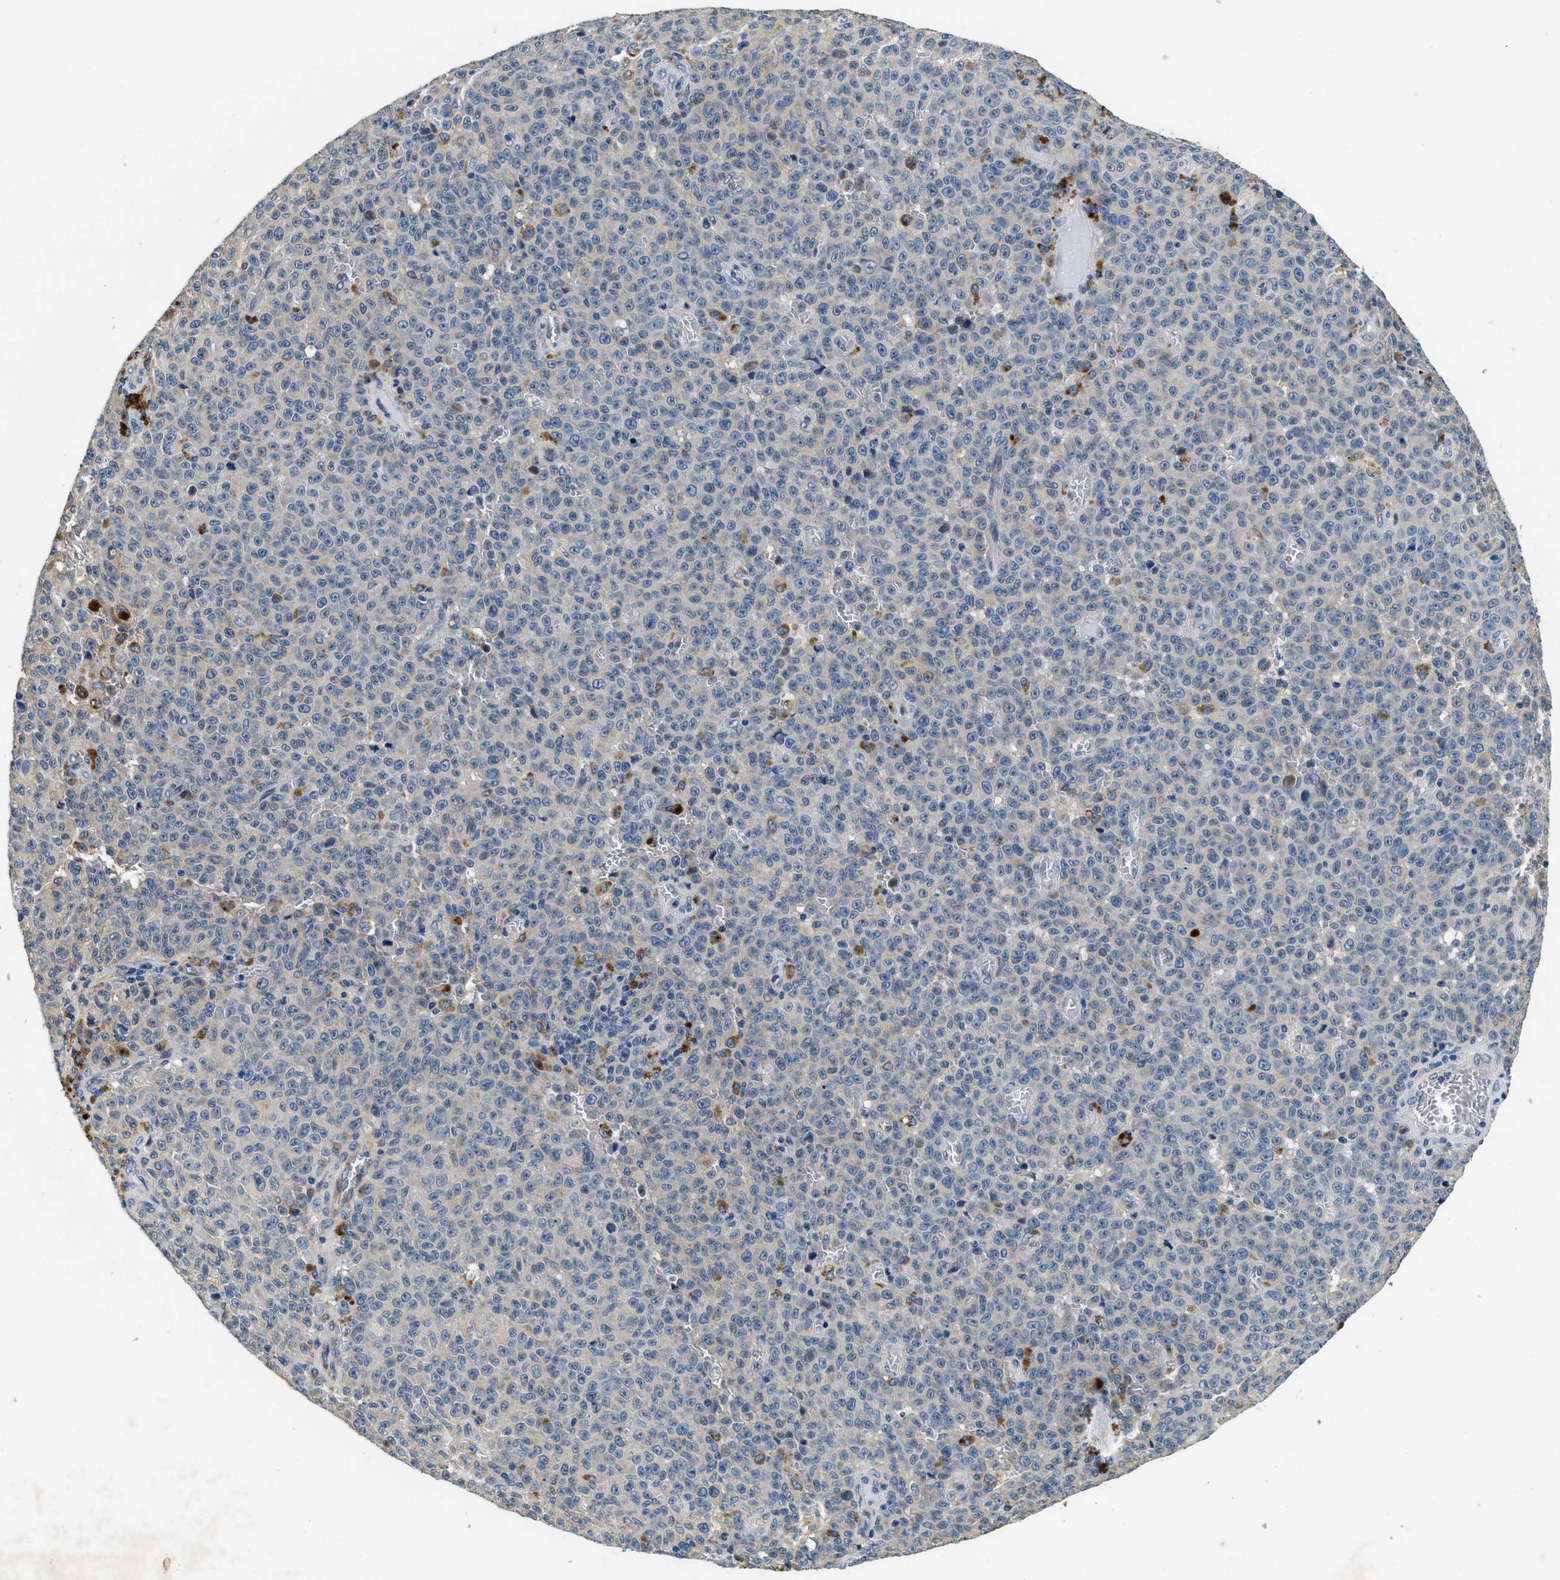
{"staining": {"intensity": "weak", "quantity": "<25%", "location": "cytoplasmic/membranous"}, "tissue": "melanoma", "cell_type": "Tumor cells", "image_type": "cancer", "snomed": [{"axis": "morphology", "description": "Malignant melanoma, NOS"}, {"axis": "topography", "description": "Skin"}], "caption": "This is an immunohistochemistry (IHC) photomicrograph of melanoma. There is no expression in tumor cells.", "gene": "ALDH3A2", "patient": {"sex": "female", "age": 82}}